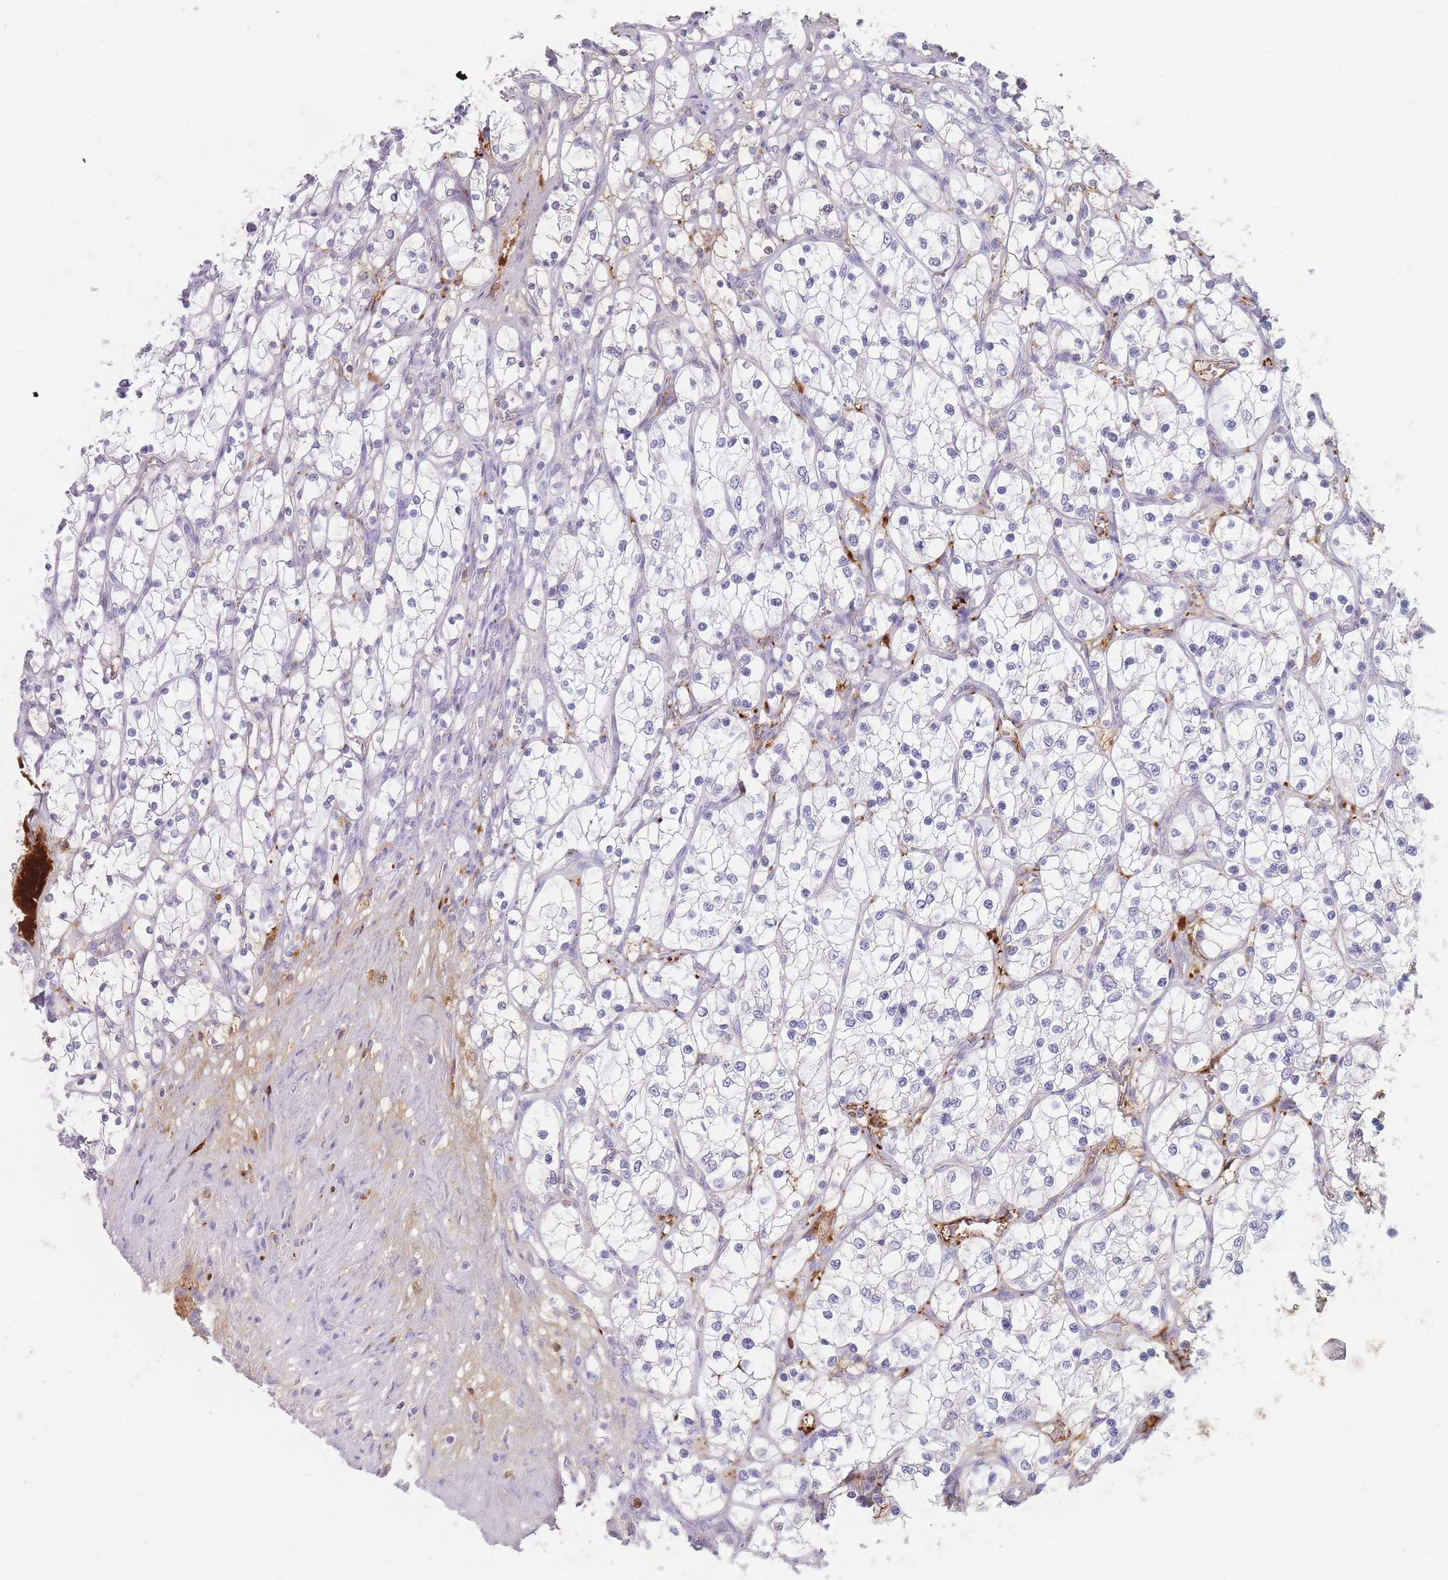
{"staining": {"intensity": "negative", "quantity": "none", "location": "none"}, "tissue": "renal cancer", "cell_type": "Tumor cells", "image_type": "cancer", "snomed": [{"axis": "morphology", "description": "Adenocarcinoma, NOS"}, {"axis": "topography", "description": "Kidney"}], "caption": "This is an IHC image of human renal adenocarcinoma. There is no staining in tumor cells.", "gene": "PRG4", "patient": {"sex": "female", "age": 69}}